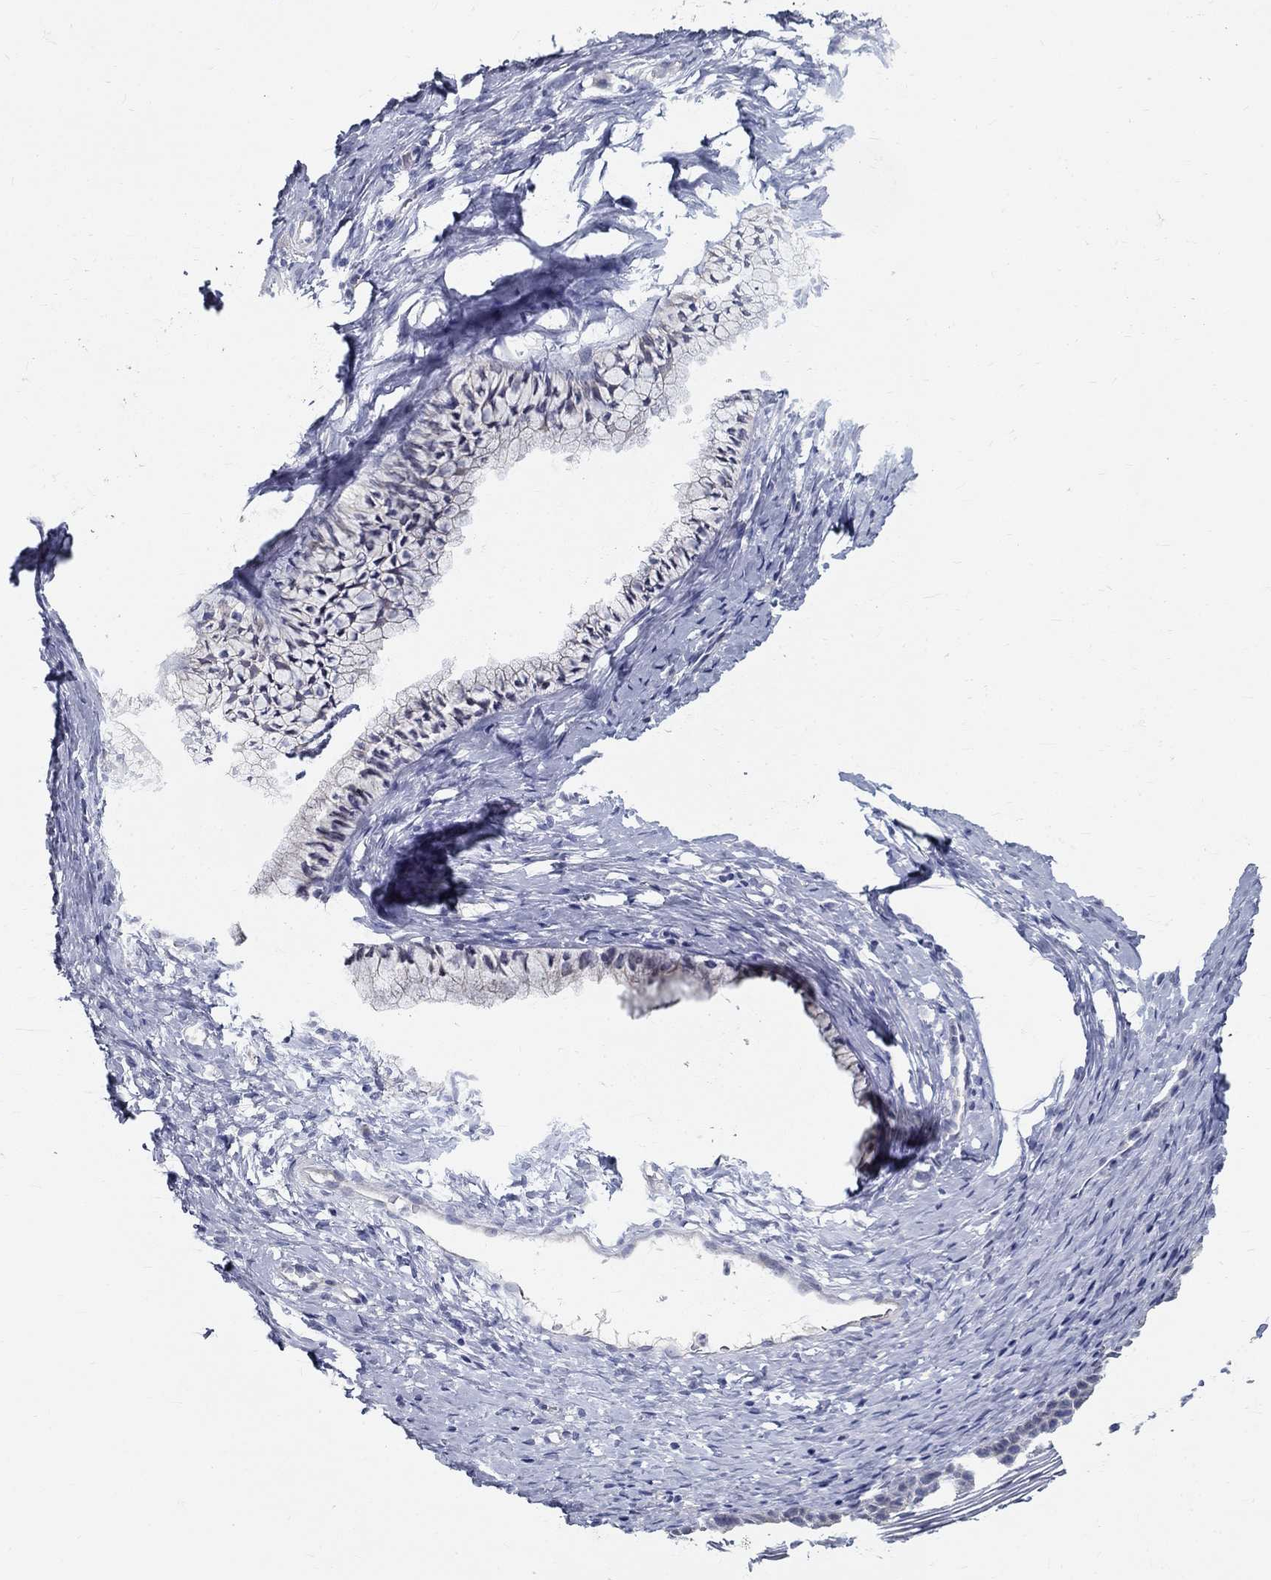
{"staining": {"intensity": "negative", "quantity": "none", "location": "none"}, "tissue": "cervix", "cell_type": "Glandular cells", "image_type": "normal", "snomed": [{"axis": "morphology", "description": "Normal tissue, NOS"}, {"axis": "topography", "description": "Cervix"}], "caption": "Photomicrograph shows no protein expression in glandular cells of benign cervix.", "gene": "ENSG00000290147", "patient": {"sex": "female", "age": 39}}